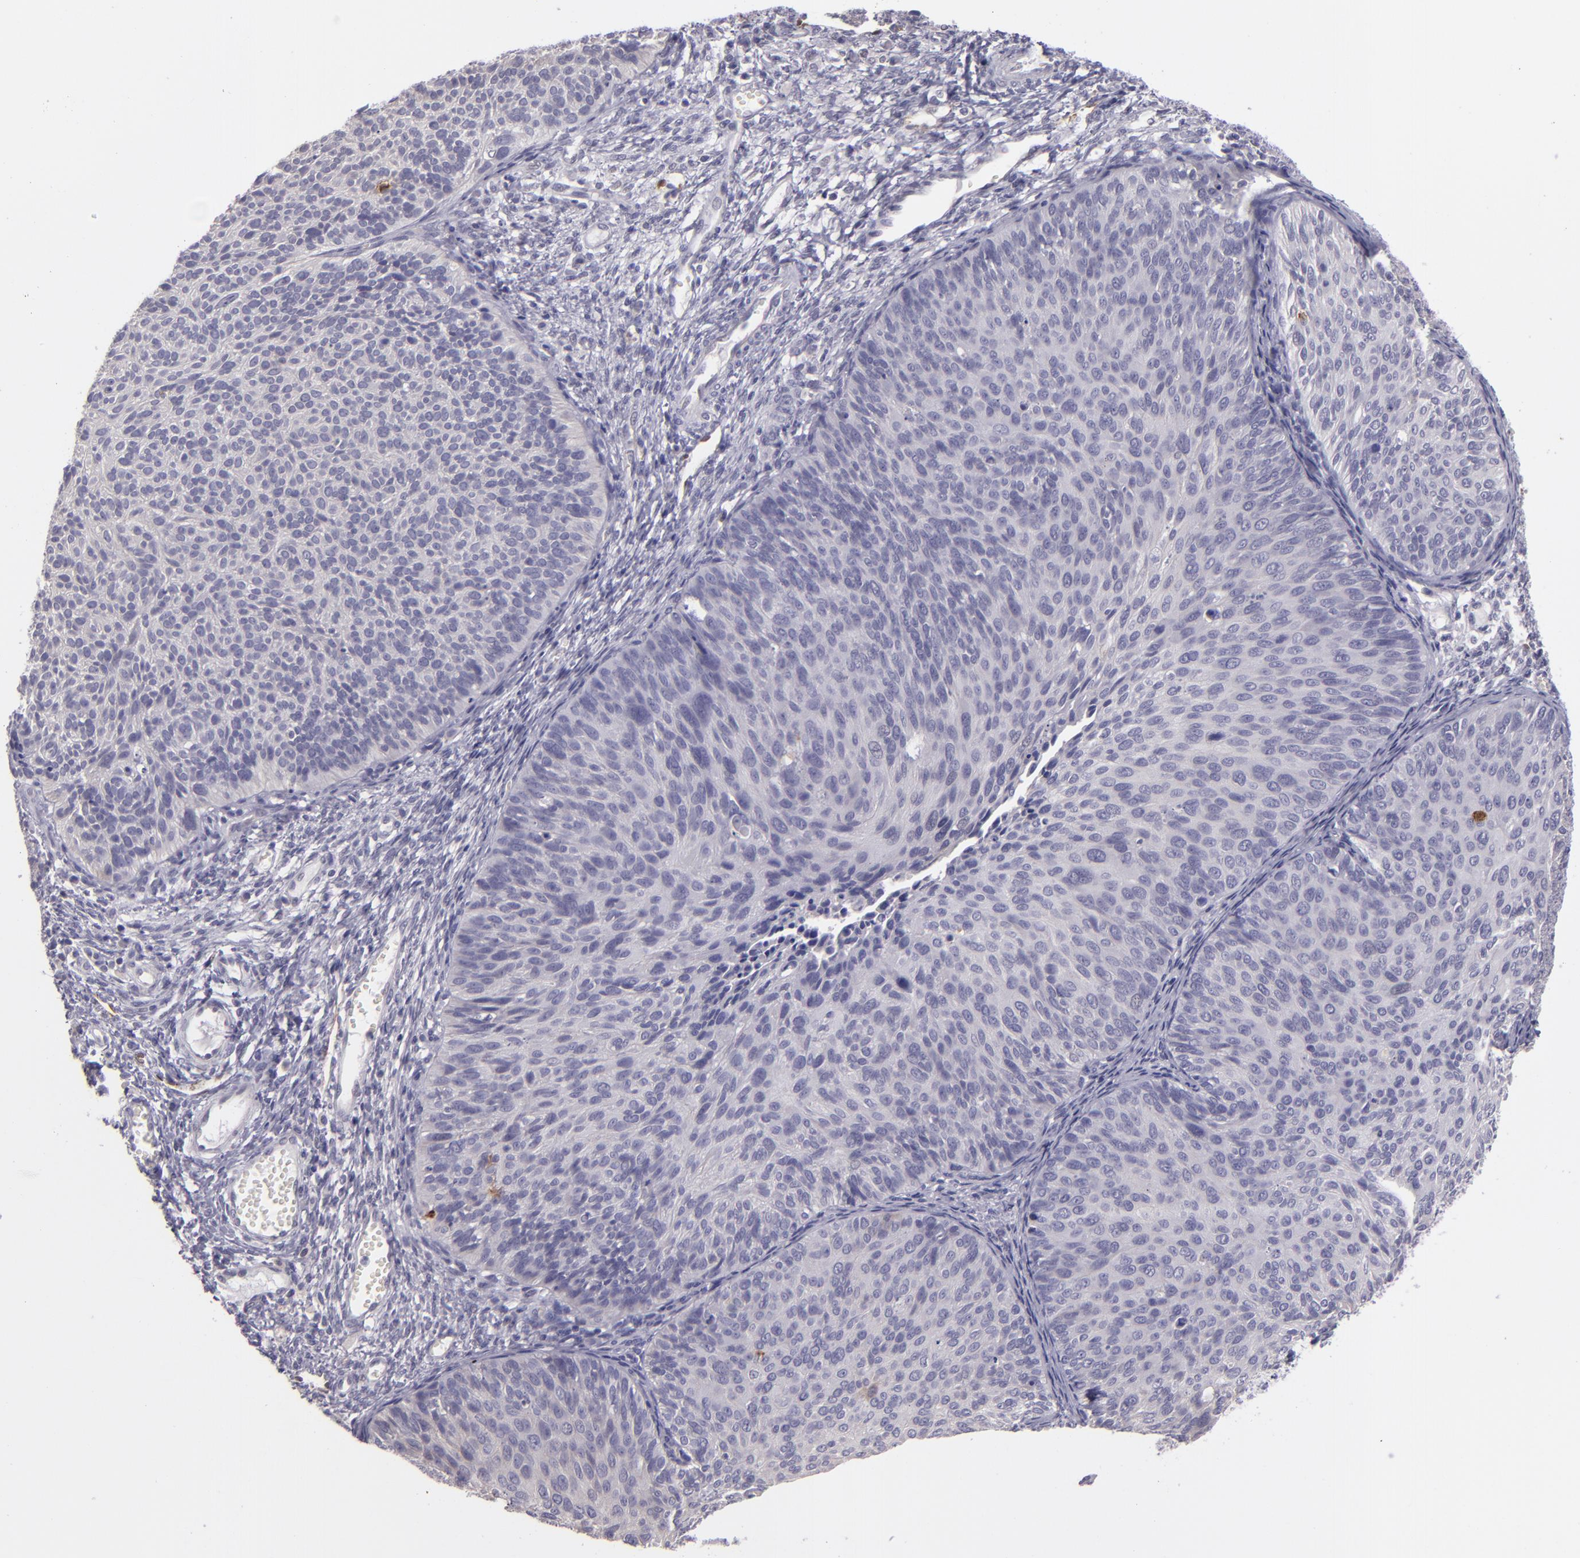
{"staining": {"intensity": "negative", "quantity": "none", "location": "none"}, "tissue": "cervical cancer", "cell_type": "Tumor cells", "image_type": "cancer", "snomed": [{"axis": "morphology", "description": "Squamous cell carcinoma, NOS"}, {"axis": "topography", "description": "Cervix"}], "caption": "This is an IHC photomicrograph of human cervical cancer (squamous cell carcinoma). There is no positivity in tumor cells.", "gene": "SNCB", "patient": {"sex": "female", "age": 36}}